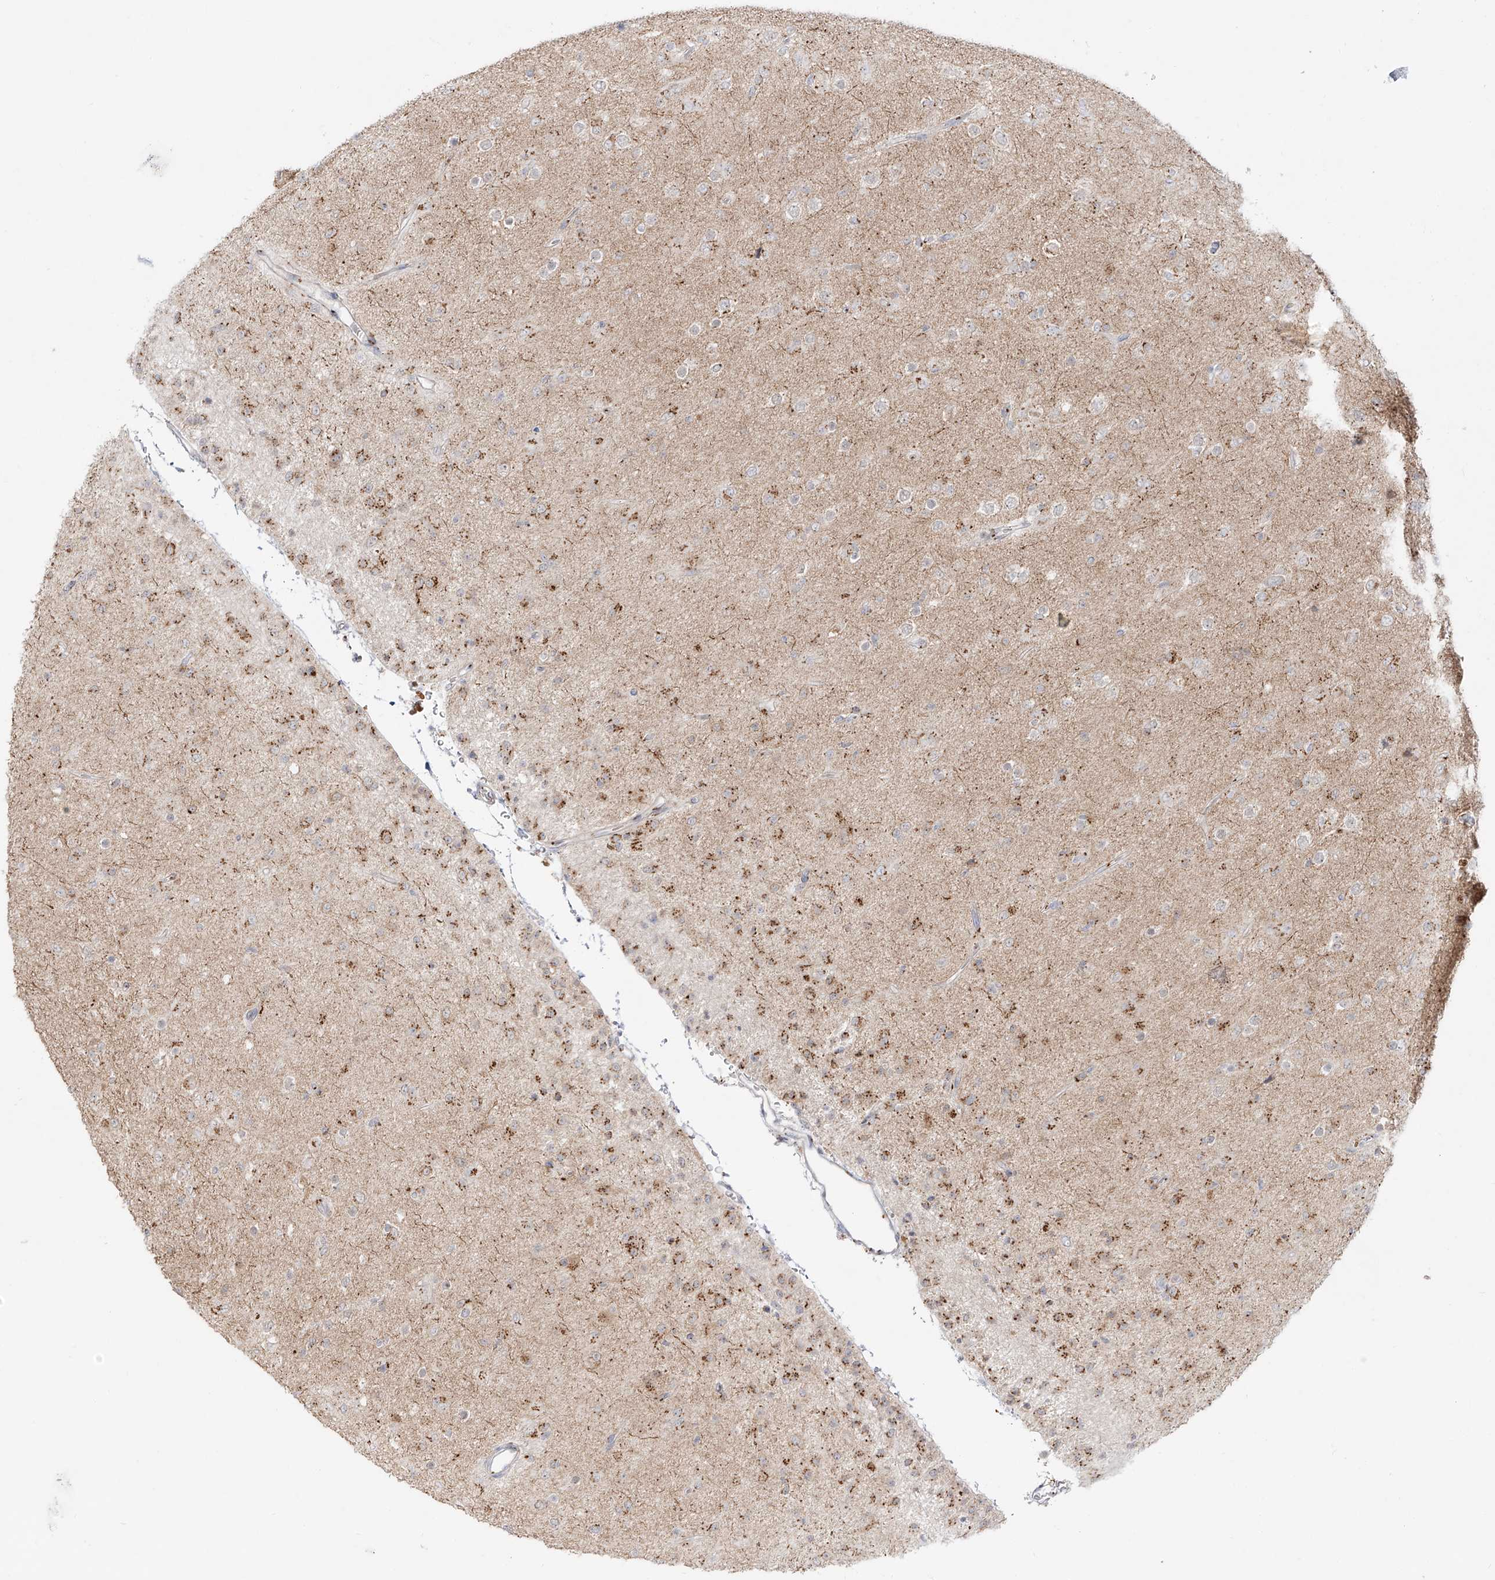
{"staining": {"intensity": "weak", "quantity": "25%-75%", "location": "cytoplasmic/membranous"}, "tissue": "glioma", "cell_type": "Tumor cells", "image_type": "cancer", "snomed": [{"axis": "morphology", "description": "Glioma, malignant, Low grade"}, {"axis": "topography", "description": "Brain"}], "caption": "Immunohistochemical staining of glioma reveals weak cytoplasmic/membranous protein positivity in approximately 25%-75% of tumor cells.", "gene": "BSDC1", "patient": {"sex": "male", "age": 65}}